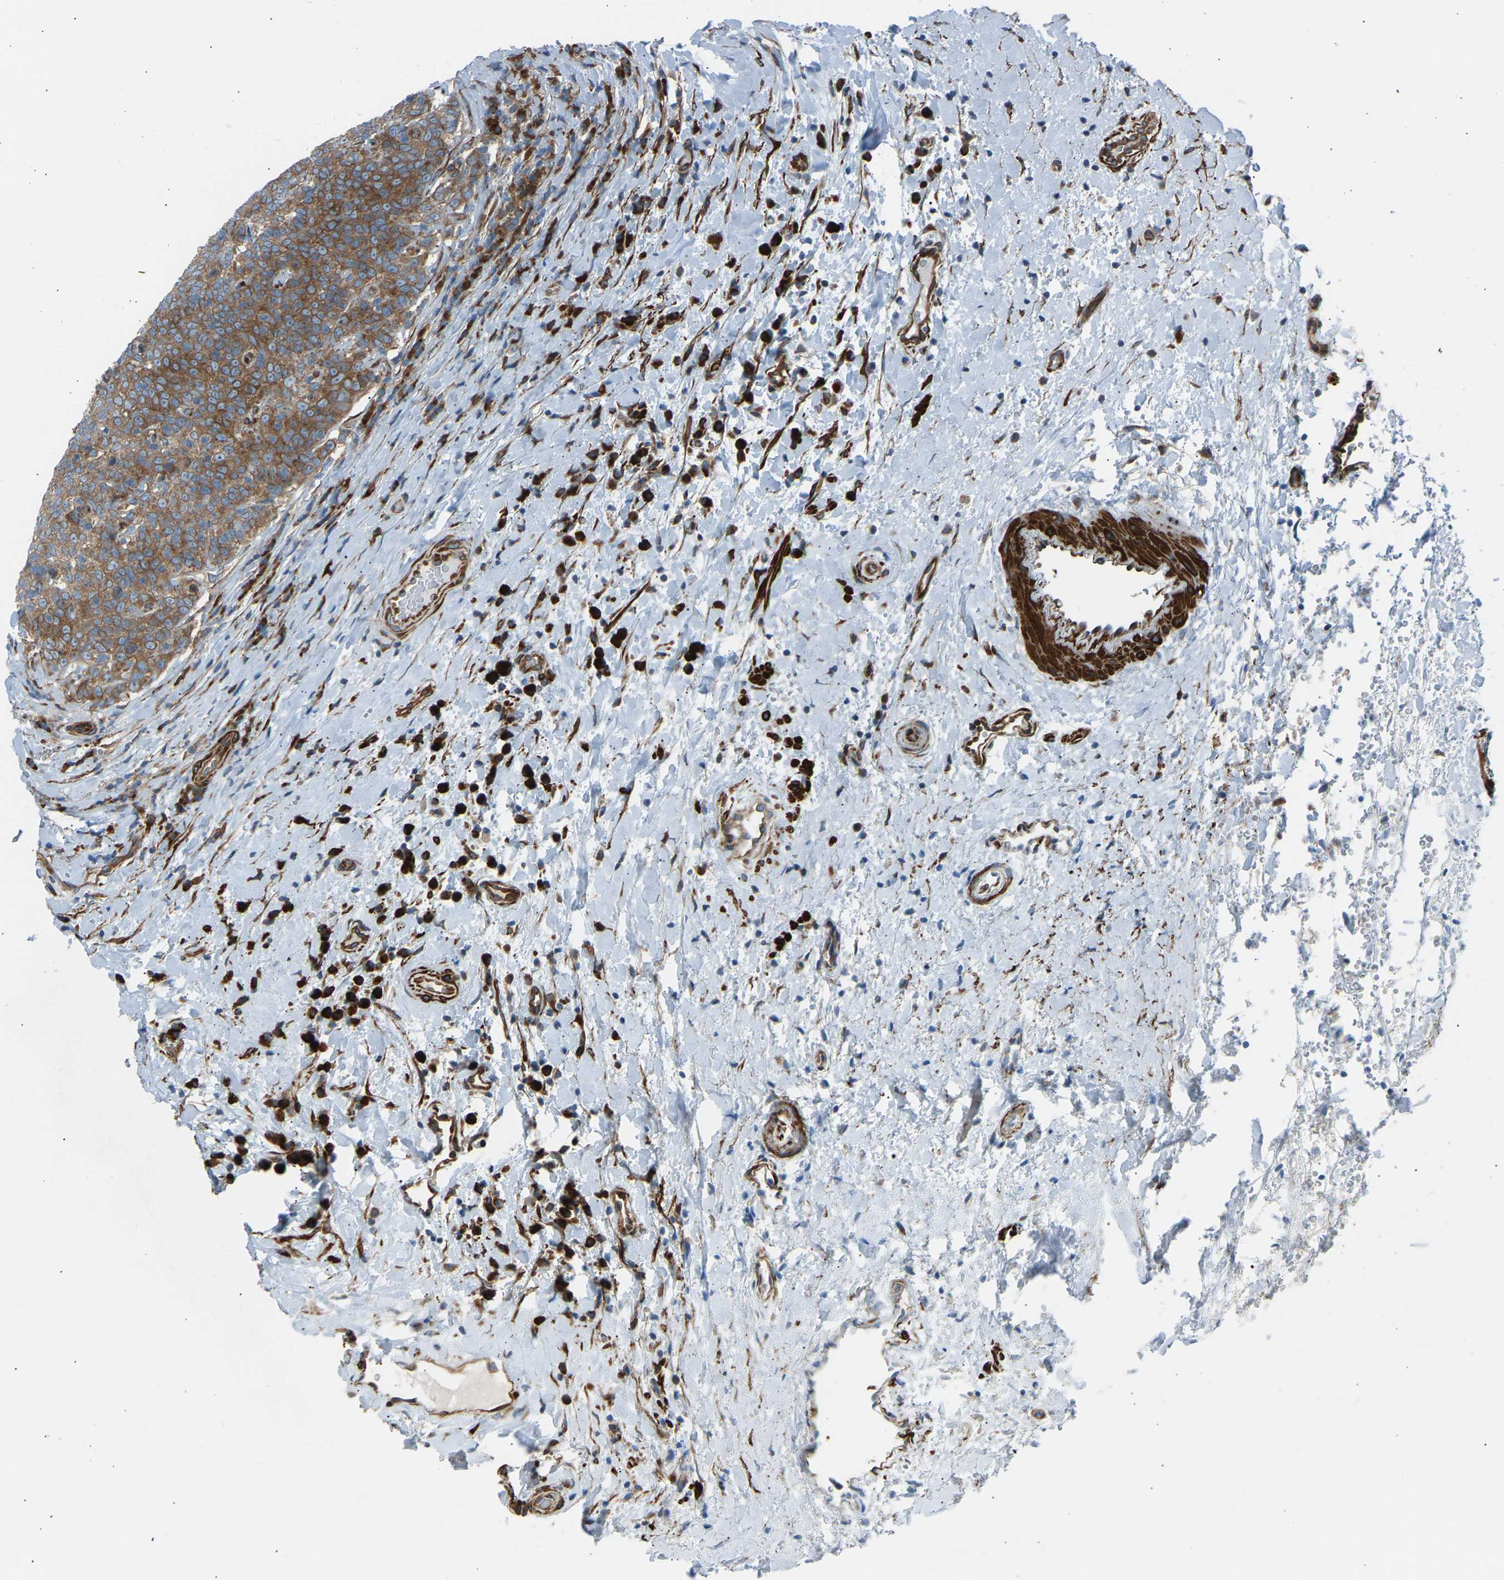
{"staining": {"intensity": "strong", "quantity": ">75%", "location": "cytoplasmic/membranous"}, "tissue": "head and neck cancer", "cell_type": "Tumor cells", "image_type": "cancer", "snomed": [{"axis": "morphology", "description": "Squamous cell carcinoma, NOS"}, {"axis": "morphology", "description": "Squamous cell carcinoma, metastatic, NOS"}, {"axis": "topography", "description": "Lymph node"}, {"axis": "topography", "description": "Head-Neck"}], "caption": "High-magnification brightfield microscopy of head and neck cancer stained with DAB (3,3'-diaminobenzidine) (brown) and counterstained with hematoxylin (blue). tumor cells exhibit strong cytoplasmic/membranous staining is identified in about>75% of cells.", "gene": "VPS41", "patient": {"sex": "male", "age": 62}}